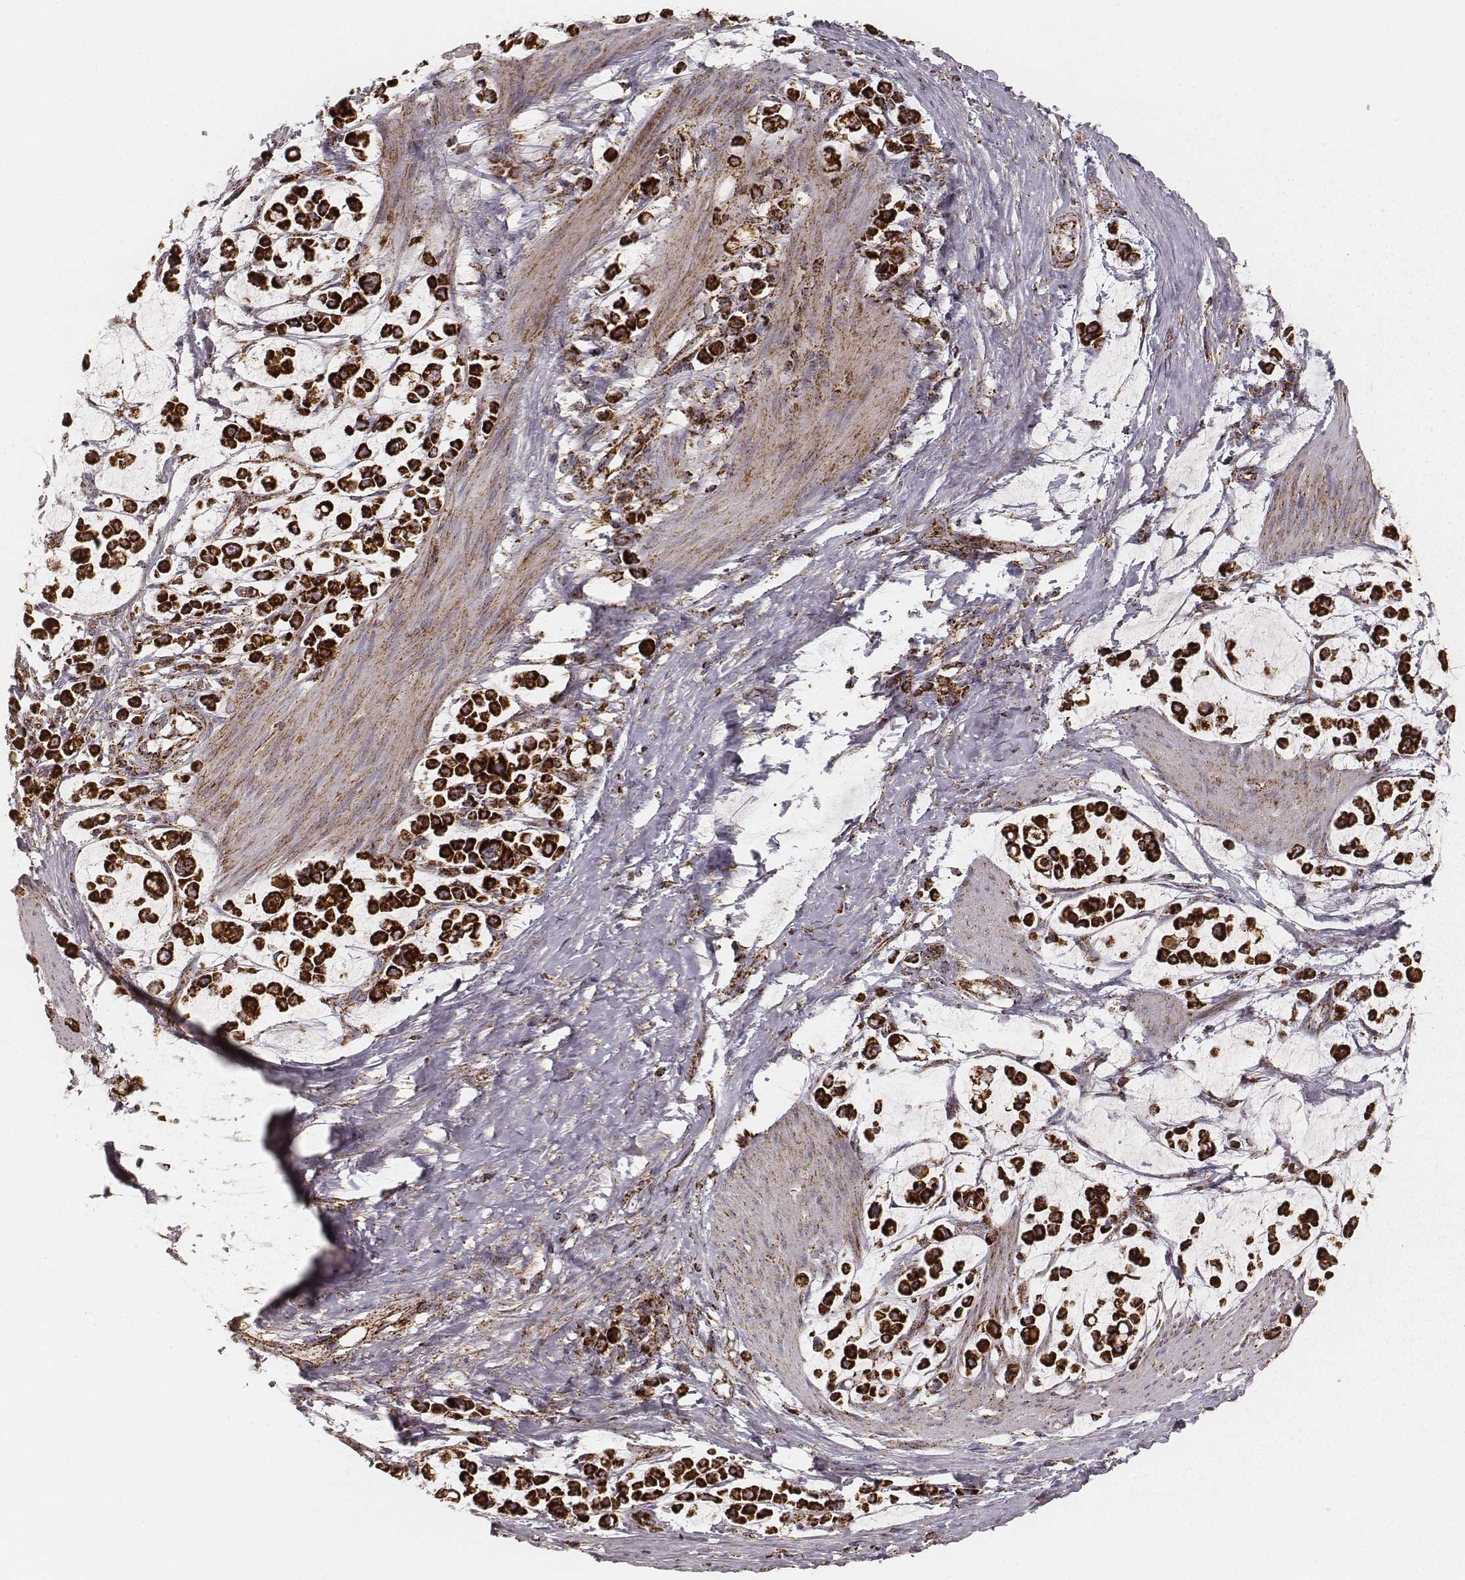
{"staining": {"intensity": "strong", "quantity": ">75%", "location": "cytoplasmic/membranous"}, "tissue": "stomach cancer", "cell_type": "Tumor cells", "image_type": "cancer", "snomed": [{"axis": "morphology", "description": "Adenocarcinoma, NOS"}, {"axis": "topography", "description": "Stomach"}], "caption": "Immunohistochemical staining of adenocarcinoma (stomach) exhibits high levels of strong cytoplasmic/membranous expression in approximately >75% of tumor cells.", "gene": "CS", "patient": {"sex": "male", "age": 82}}